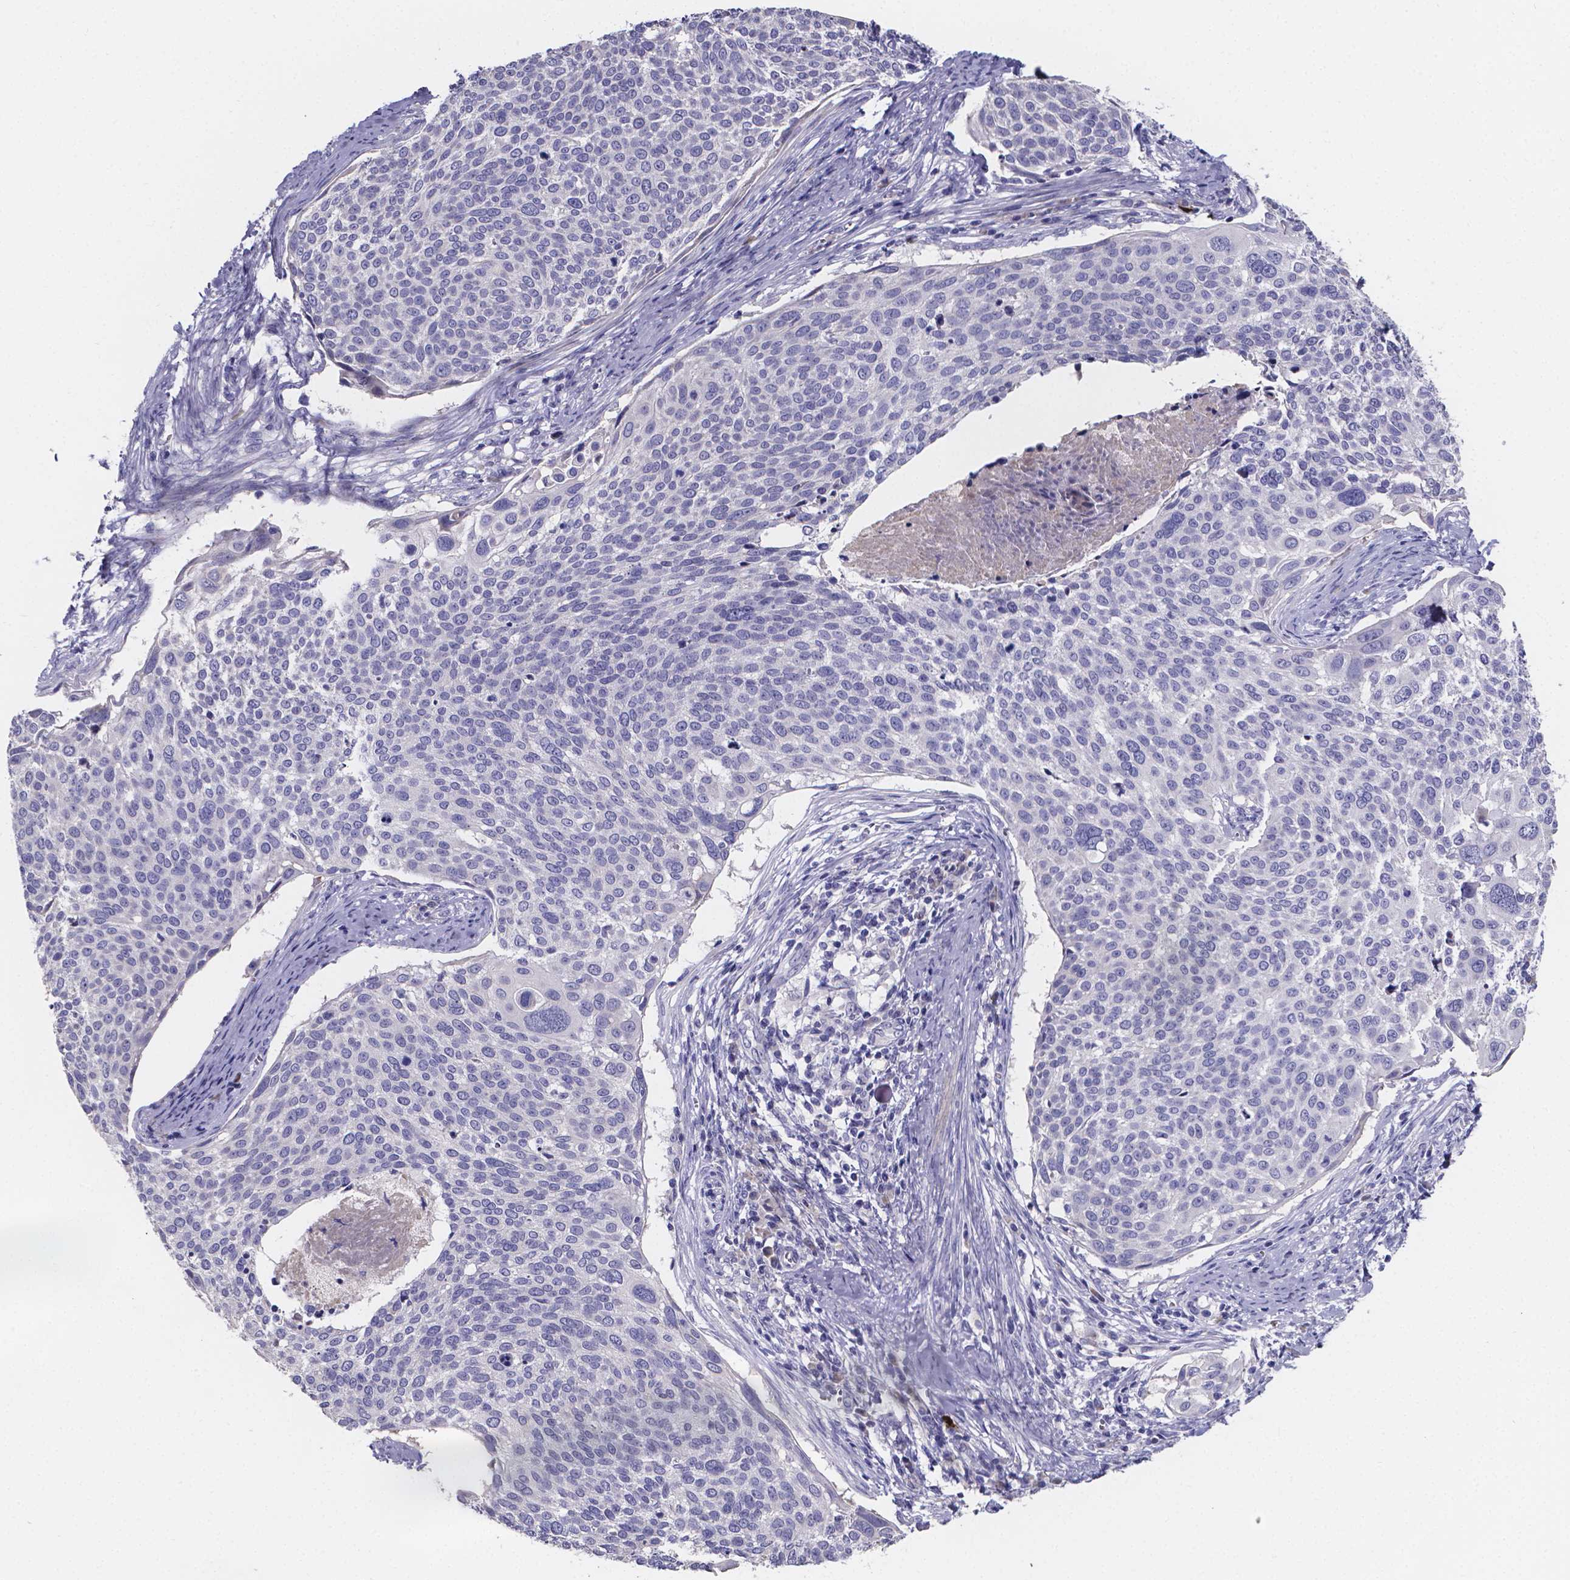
{"staining": {"intensity": "negative", "quantity": "none", "location": "none"}, "tissue": "cervical cancer", "cell_type": "Tumor cells", "image_type": "cancer", "snomed": [{"axis": "morphology", "description": "Squamous cell carcinoma, NOS"}, {"axis": "topography", "description": "Cervix"}], "caption": "Protein analysis of cervical squamous cell carcinoma demonstrates no significant staining in tumor cells.", "gene": "GABRA3", "patient": {"sex": "female", "age": 39}}